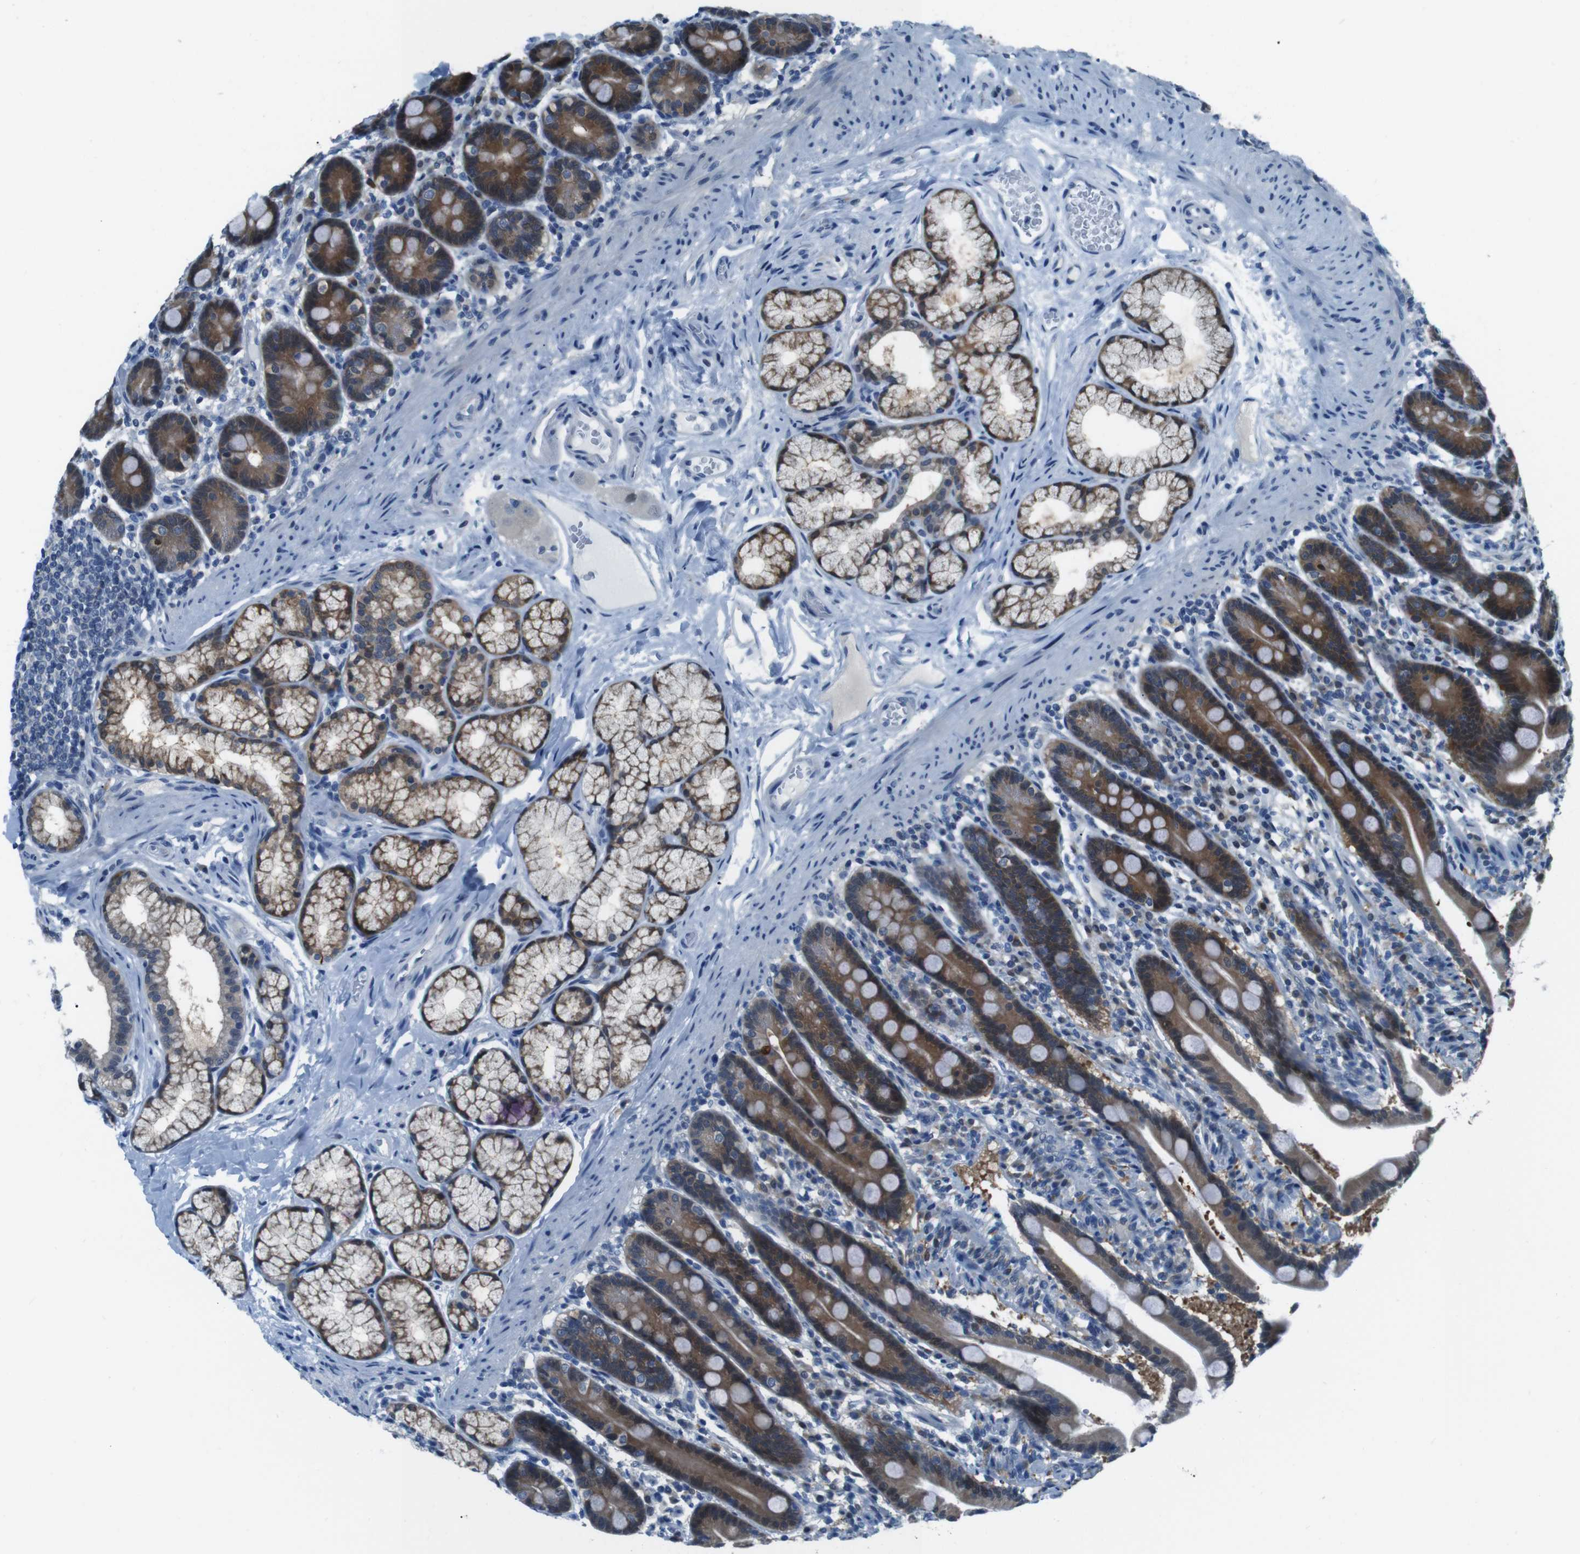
{"staining": {"intensity": "moderate", "quantity": ">75%", "location": "cytoplasmic/membranous"}, "tissue": "duodenum", "cell_type": "Glandular cells", "image_type": "normal", "snomed": [{"axis": "morphology", "description": "Normal tissue, NOS"}, {"axis": "topography", "description": "Duodenum"}], "caption": "Immunohistochemical staining of benign human duodenum exhibits medium levels of moderate cytoplasmic/membranous staining in about >75% of glandular cells. (Stains: DAB (3,3'-diaminobenzidine) in brown, nuclei in blue, Microscopy: brightfield microscopy at high magnification).", "gene": "LRP5", "patient": {"sex": "male", "age": 54}}